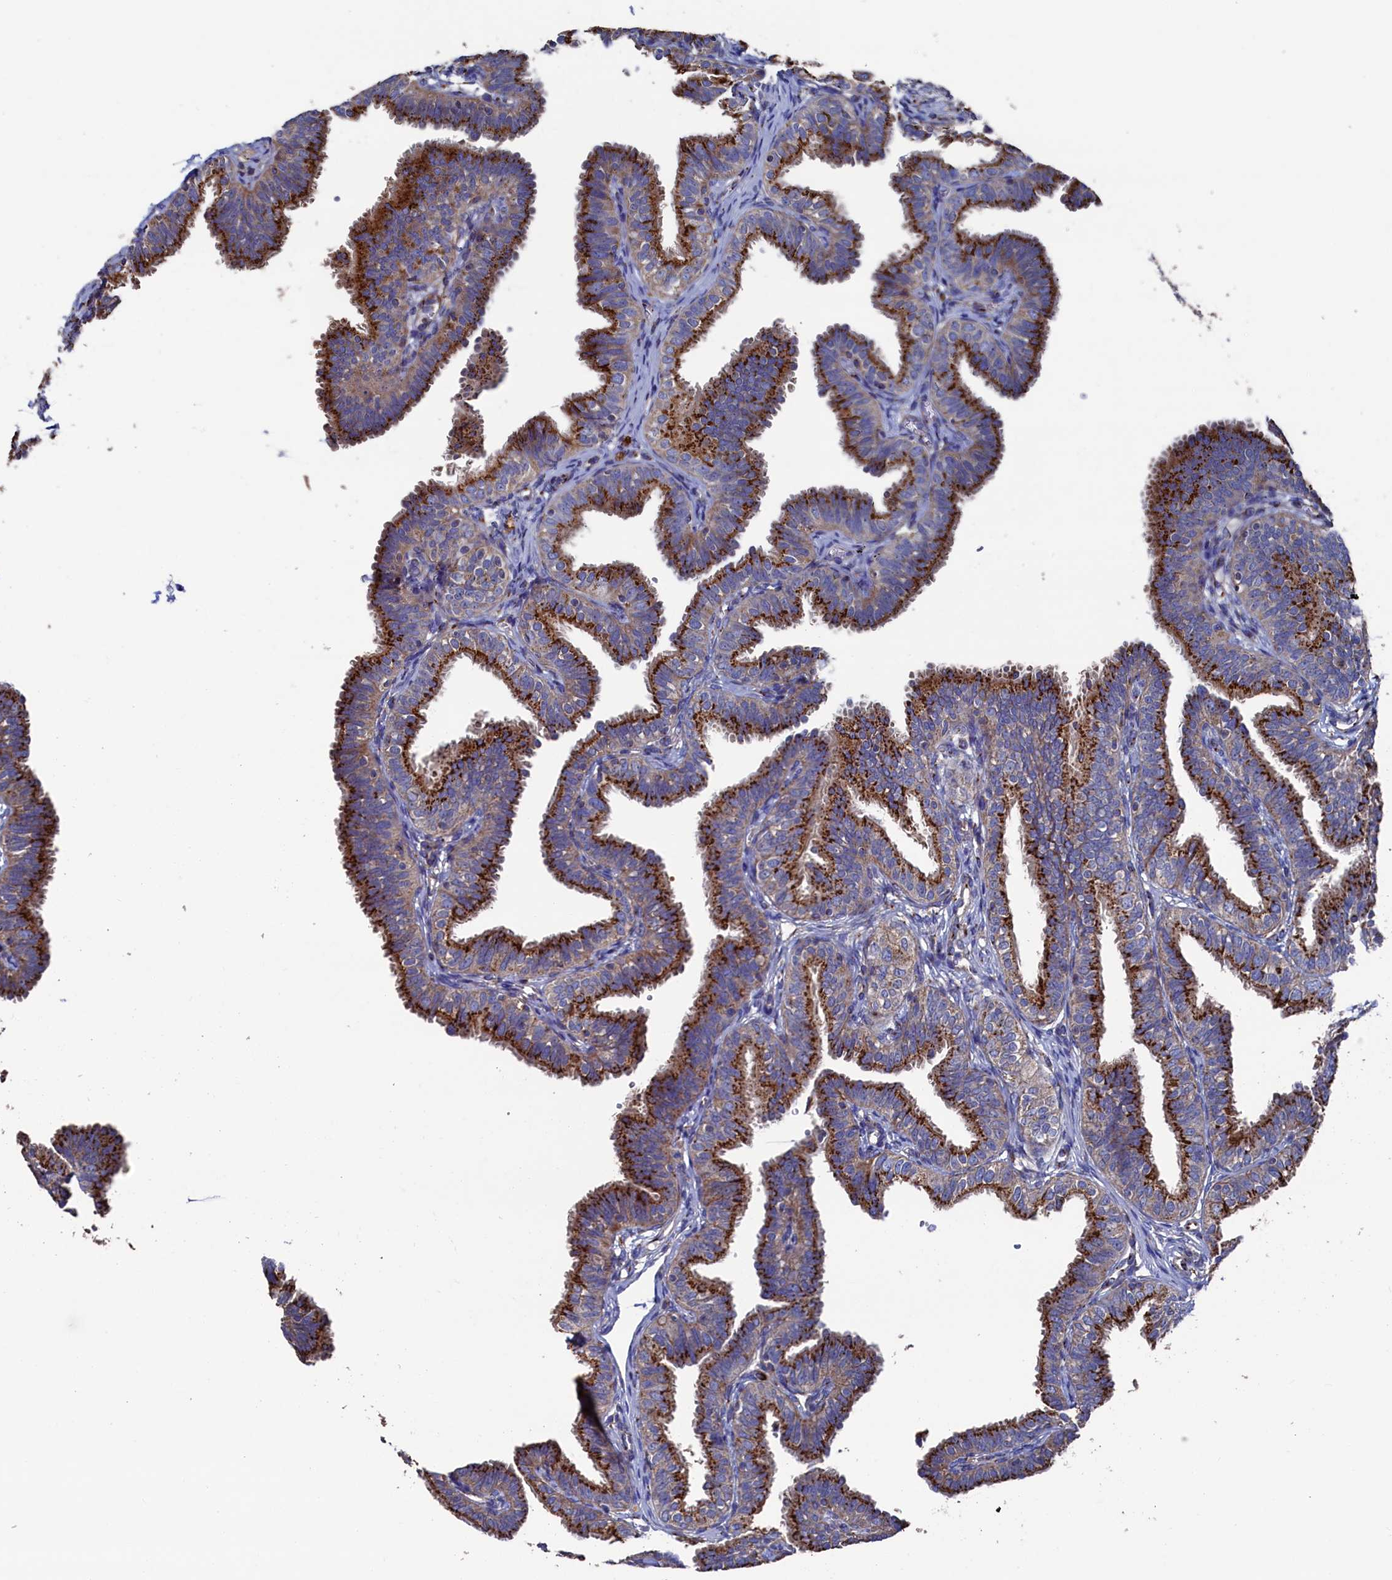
{"staining": {"intensity": "strong", "quantity": ">75%", "location": "cytoplasmic/membranous"}, "tissue": "fallopian tube", "cell_type": "Glandular cells", "image_type": "normal", "snomed": [{"axis": "morphology", "description": "Normal tissue, NOS"}, {"axis": "topography", "description": "Fallopian tube"}], "caption": "Protein analysis of benign fallopian tube demonstrates strong cytoplasmic/membranous staining in approximately >75% of glandular cells. (DAB (3,3'-diaminobenzidine) = brown stain, brightfield microscopy at high magnification).", "gene": "PRRC1", "patient": {"sex": "female", "age": 35}}